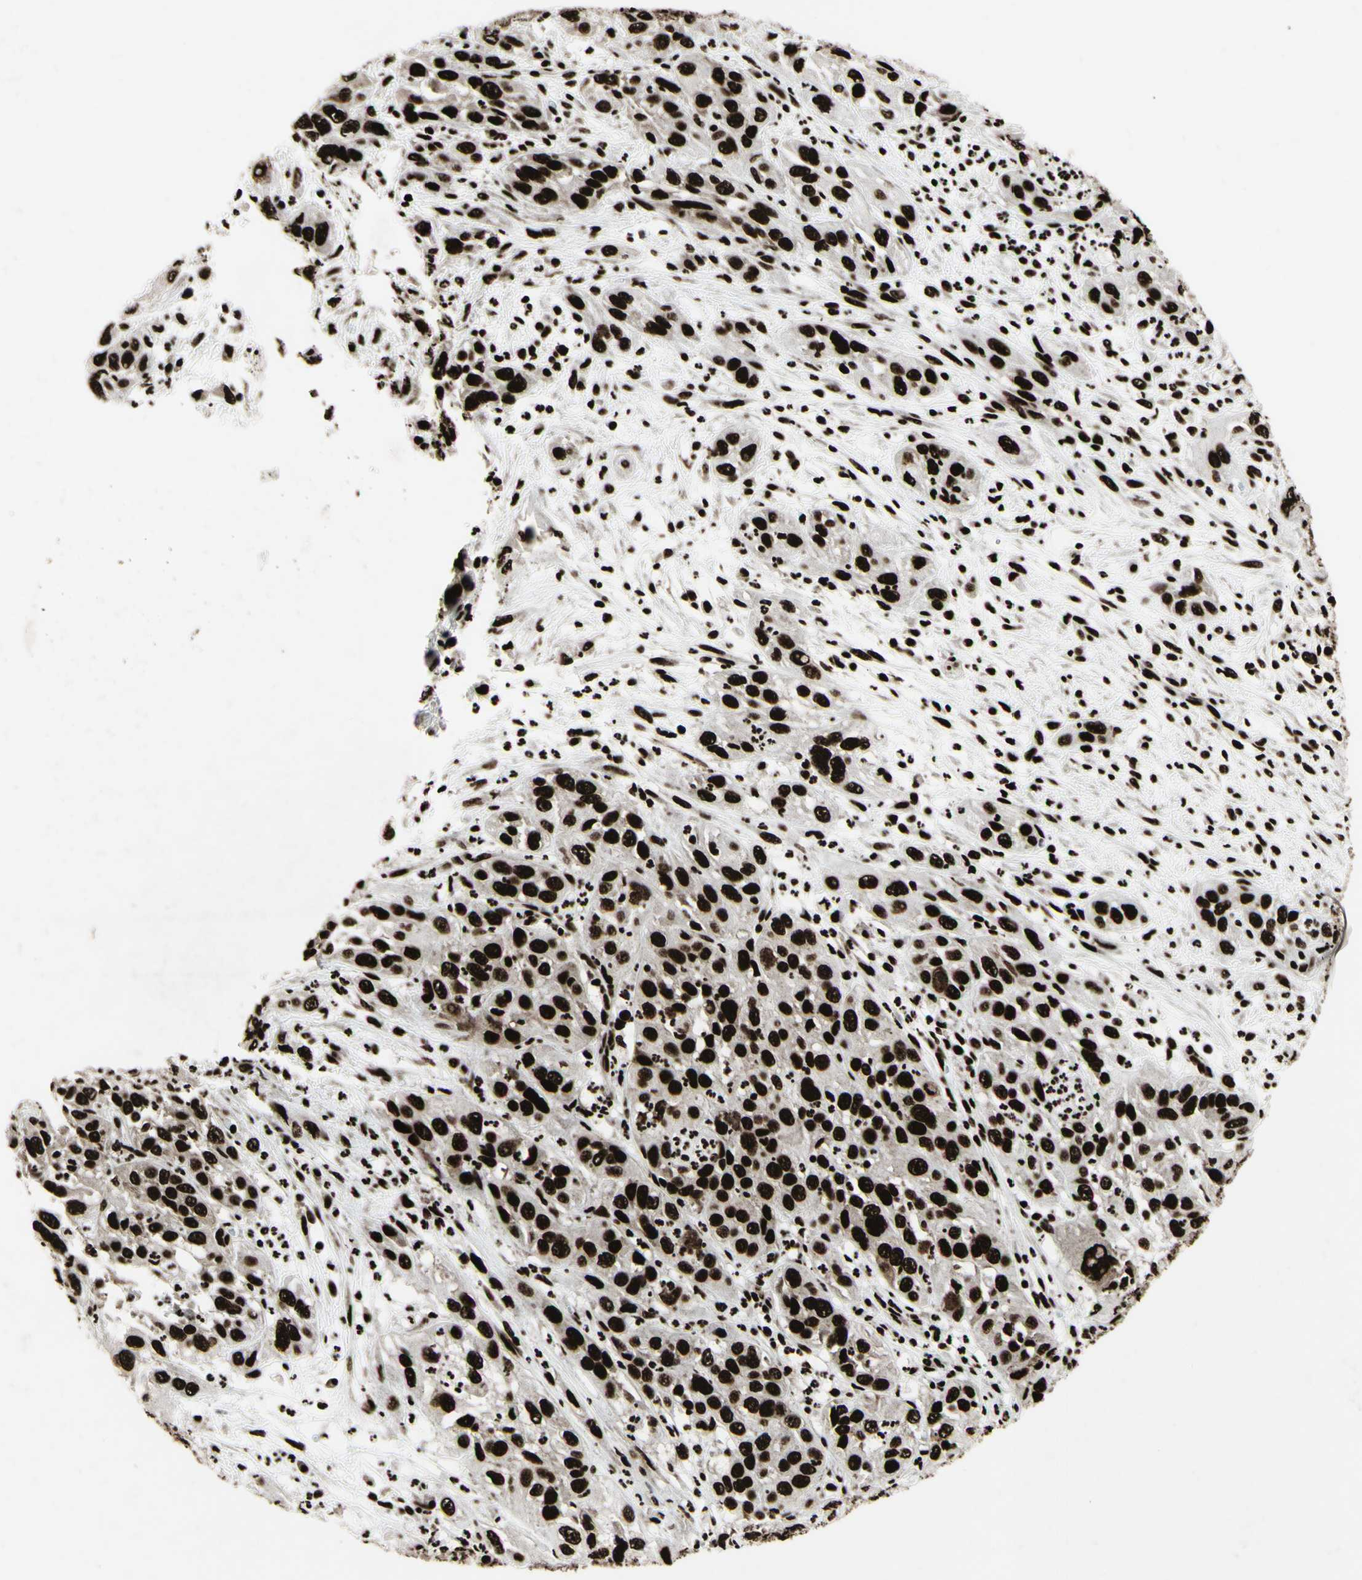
{"staining": {"intensity": "strong", "quantity": ">75%", "location": "nuclear"}, "tissue": "cervical cancer", "cell_type": "Tumor cells", "image_type": "cancer", "snomed": [{"axis": "morphology", "description": "Squamous cell carcinoma, NOS"}, {"axis": "topography", "description": "Cervix"}], "caption": "Approximately >75% of tumor cells in human cervical squamous cell carcinoma exhibit strong nuclear protein staining as visualized by brown immunohistochemical staining.", "gene": "U2AF2", "patient": {"sex": "female", "age": 32}}